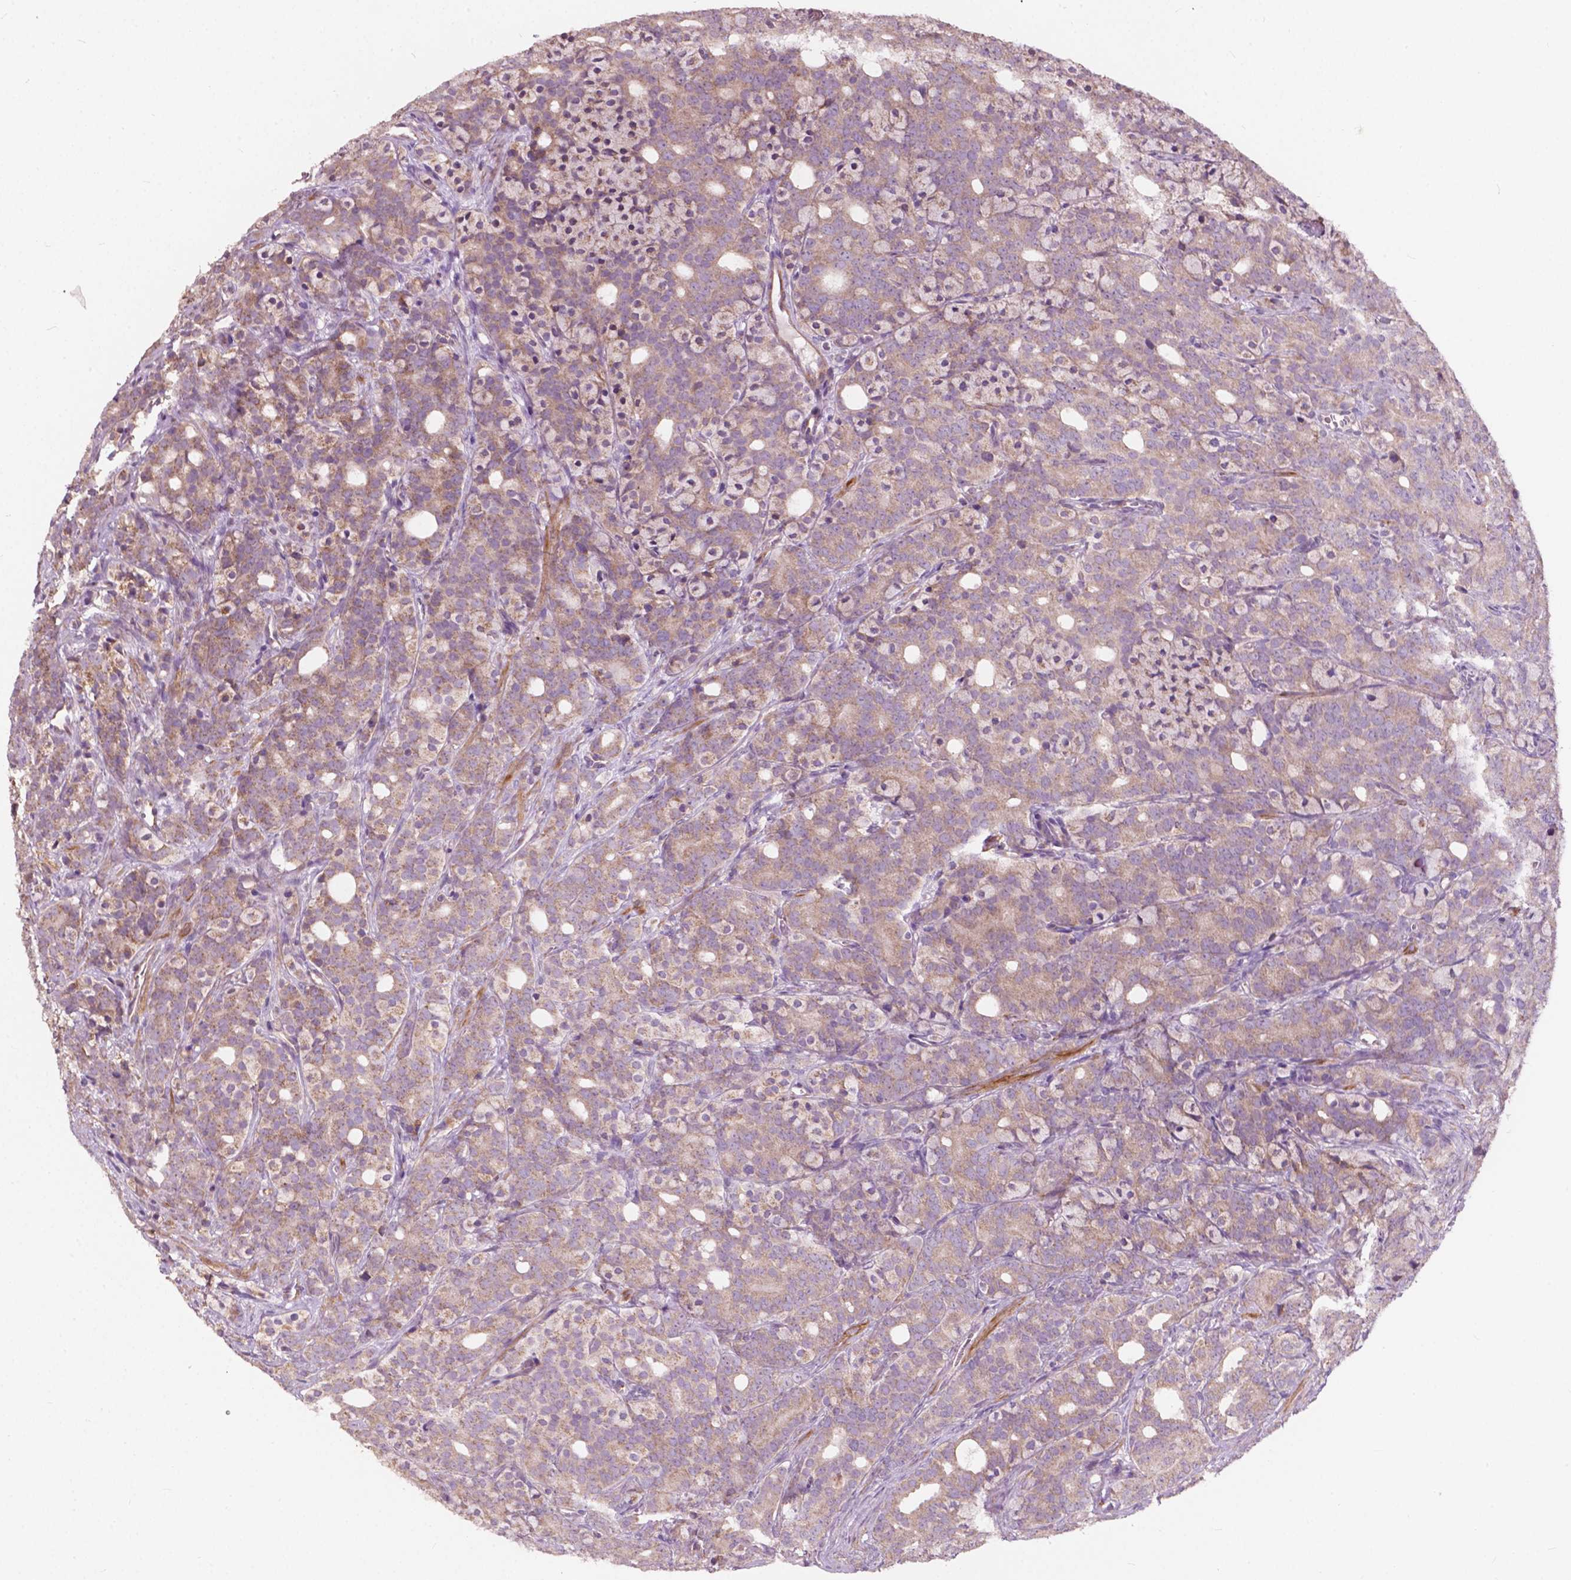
{"staining": {"intensity": "weak", "quantity": "25%-75%", "location": "cytoplasmic/membranous"}, "tissue": "prostate cancer", "cell_type": "Tumor cells", "image_type": "cancer", "snomed": [{"axis": "morphology", "description": "Adenocarcinoma, High grade"}, {"axis": "topography", "description": "Prostate"}], "caption": "A brown stain highlights weak cytoplasmic/membranous staining of a protein in prostate cancer tumor cells.", "gene": "NDUFA10", "patient": {"sex": "male", "age": 84}}